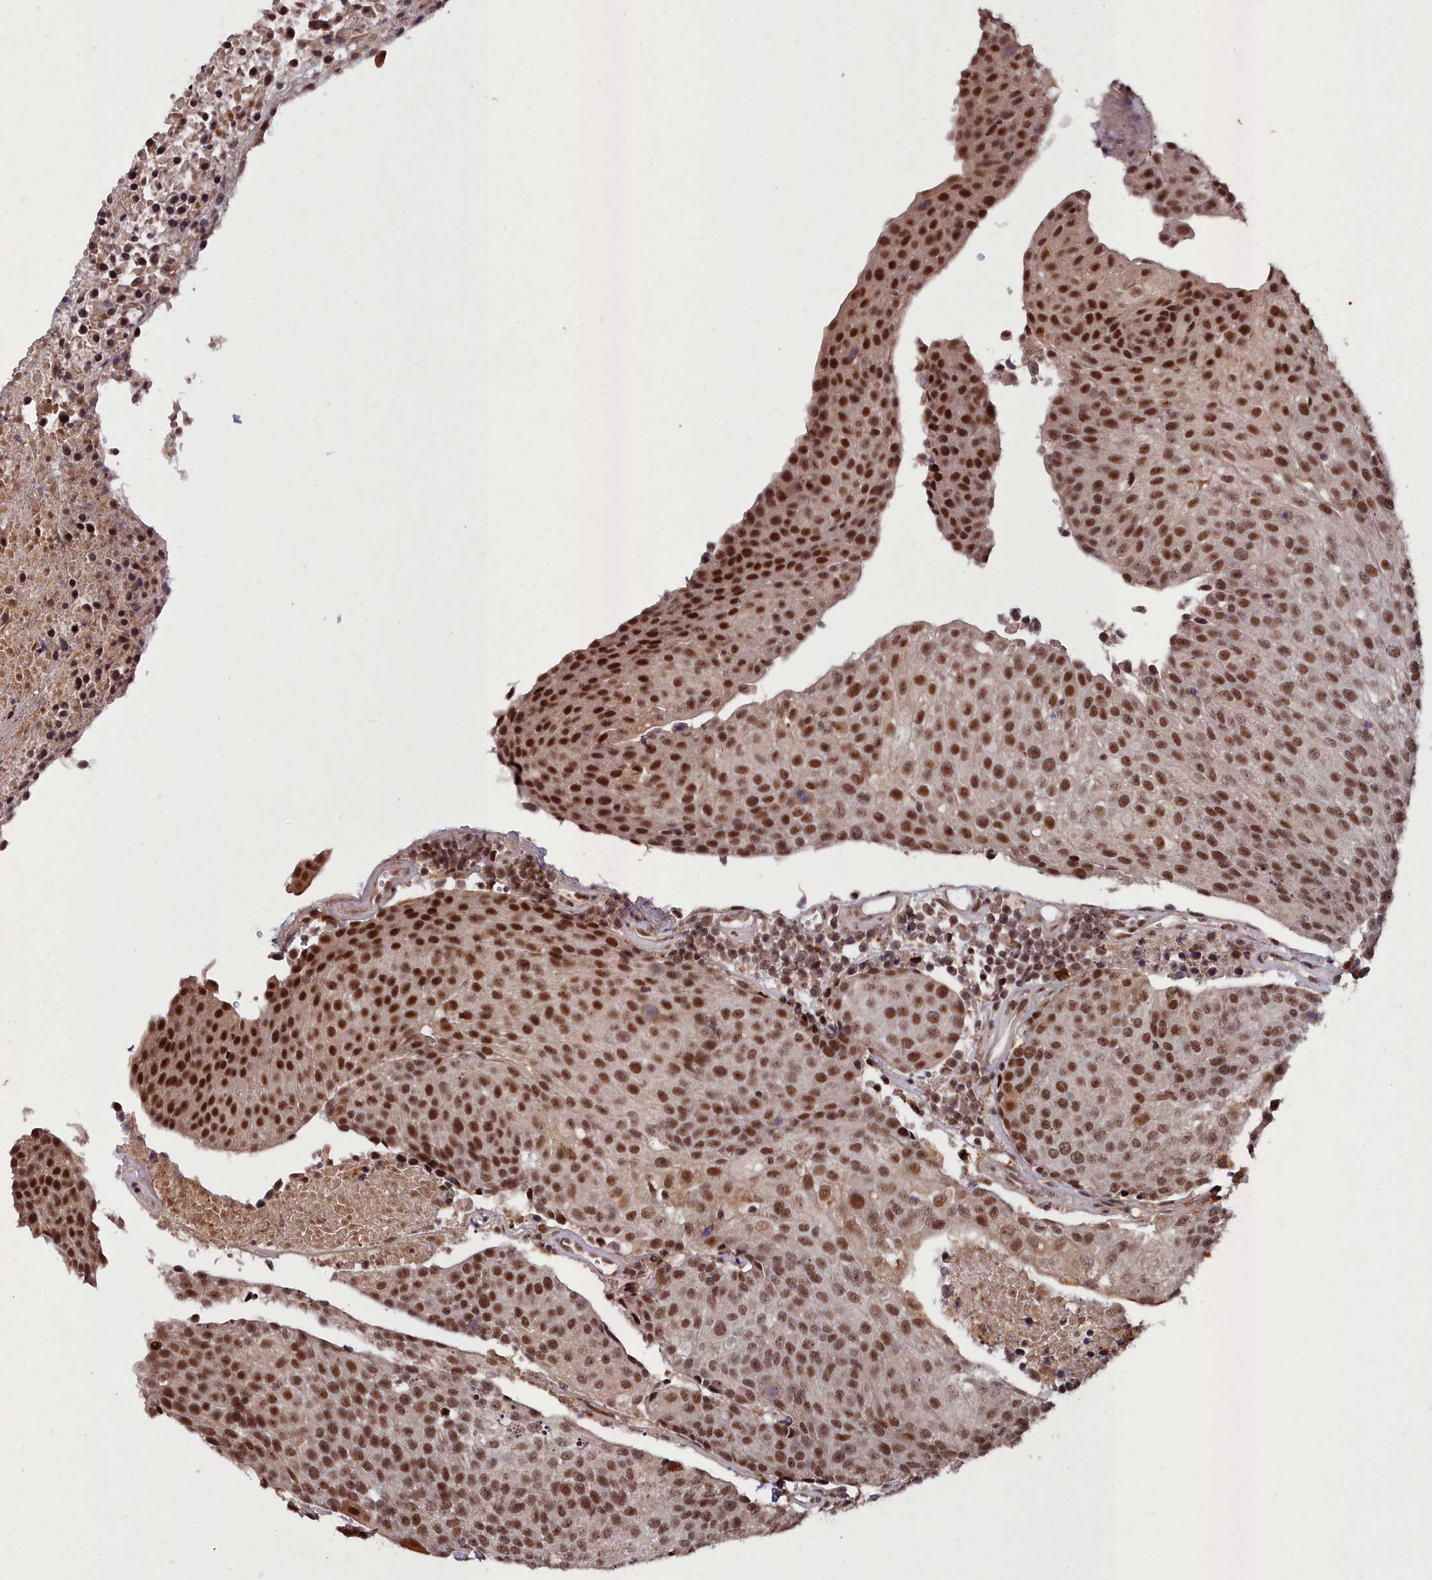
{"staining": {"intensity": "strong", "quantity": ">75%", "location": "nuclear"}, "tissue": "urothelial cancer", "cell_type": "Tumor cells", "image_type": "cancer", "snomed": [{"axis": "morphology", "description": "Urothelial carcinoma, High grade"}, {"axis": "topography", "description": "Urinary bladder"}], "caption": "Immunohistochemical staining of urothelial cancer reveals high levels of strong nuclear protein staining in approximately >75% of tumor cells.", "gene": "CXXC1", "patient": {"sex": "female", "age": 85}}